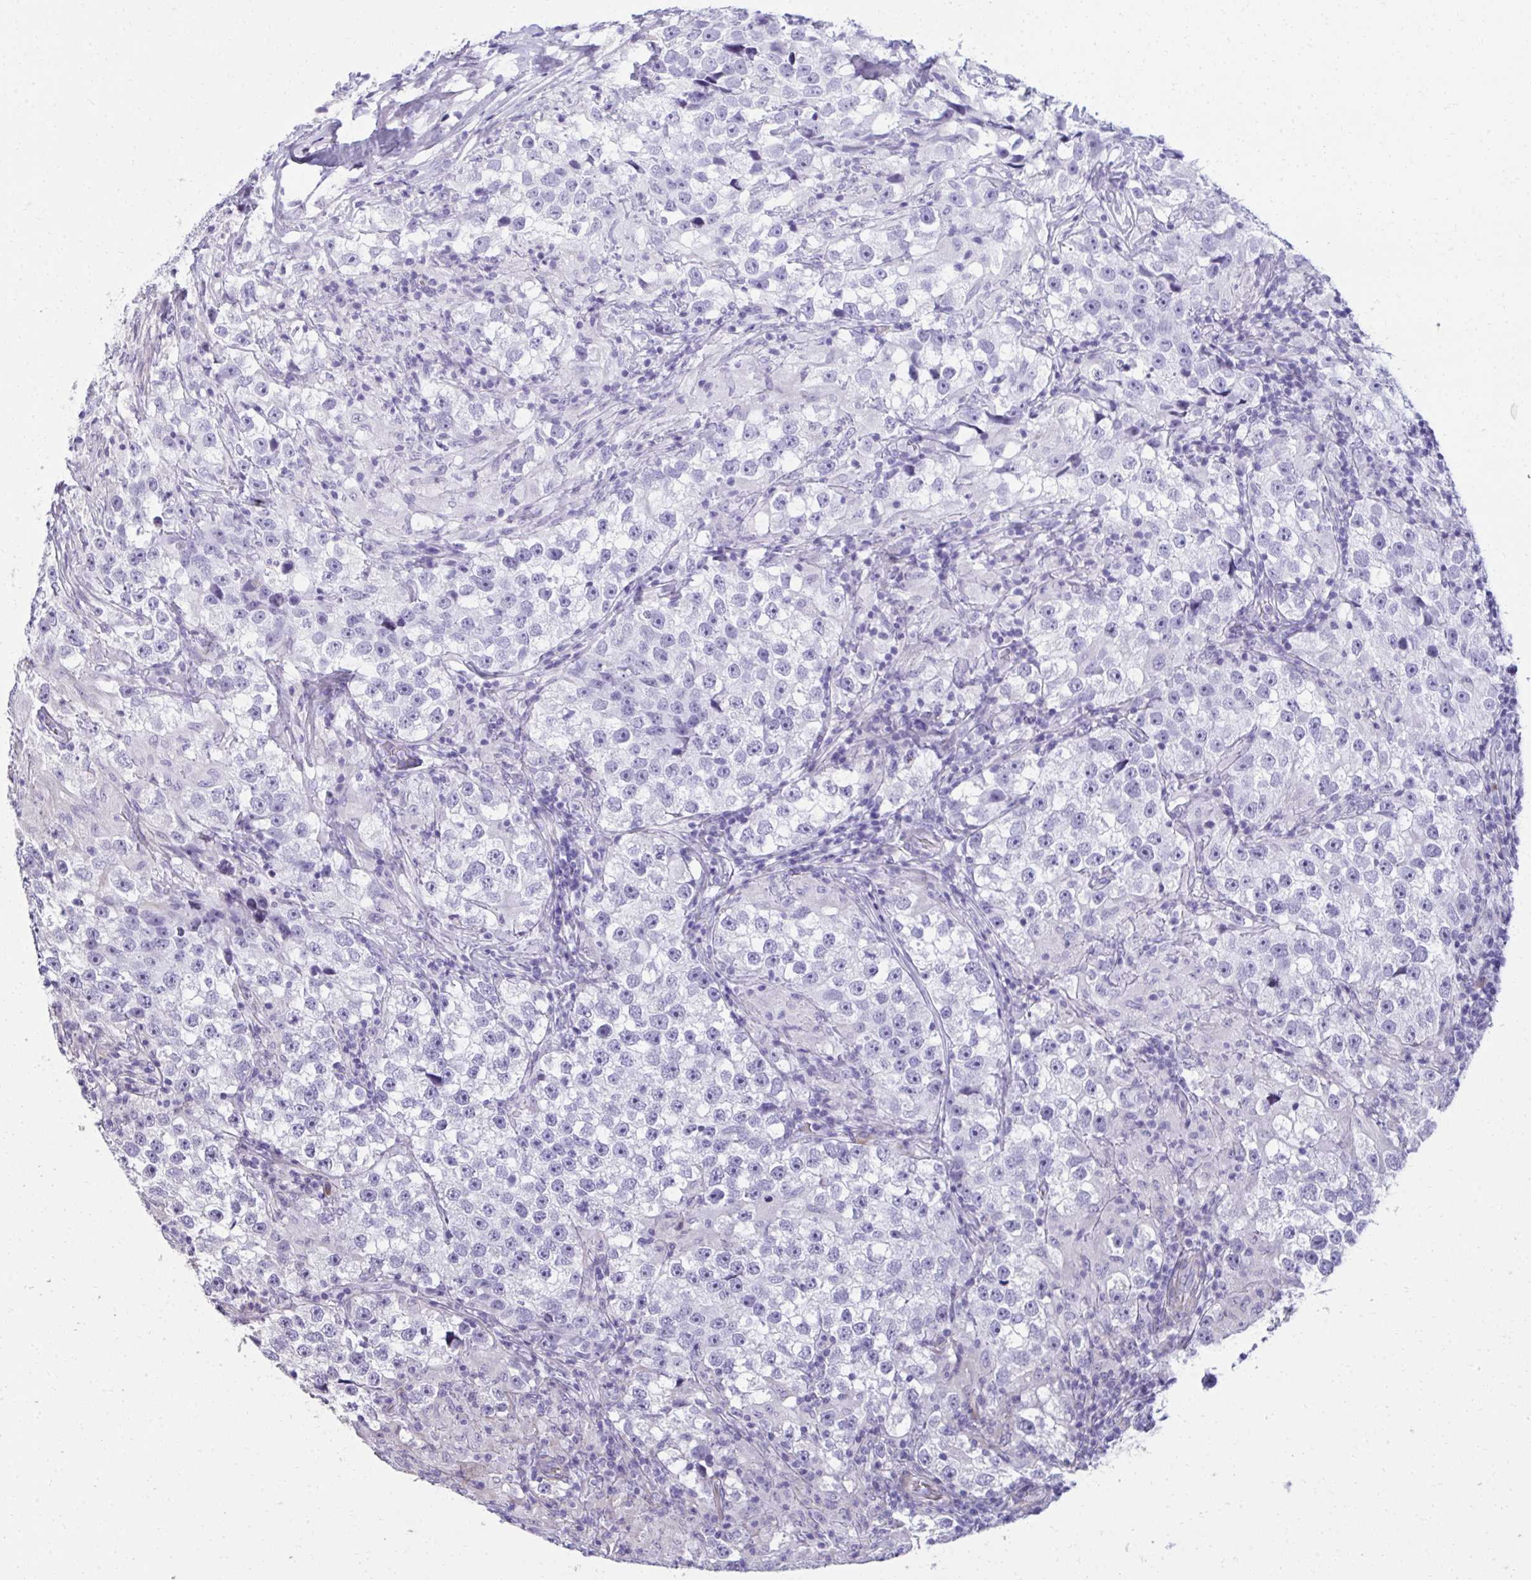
{"staining": {"intensity": "negative", "quantity": "none", "location": "none"}, "tissue": "testis cancer", "cell_type": "Tumor cells", "image_type": "cancer", "snomed": [{"axis": "morphology", "description": "Seminoma, NOS"}, {"axis": "topography", "description": "Testis"}], "caption": "An IHC histopathology image of testis cancer is shown. There is no staining in tumor cells of testis cancer. (DAB immunohistochemistry visualized using brightfield microscopy, high magnification).", "gene": "FIBCD1", "patient": {"sex": "male", "age": 46}}